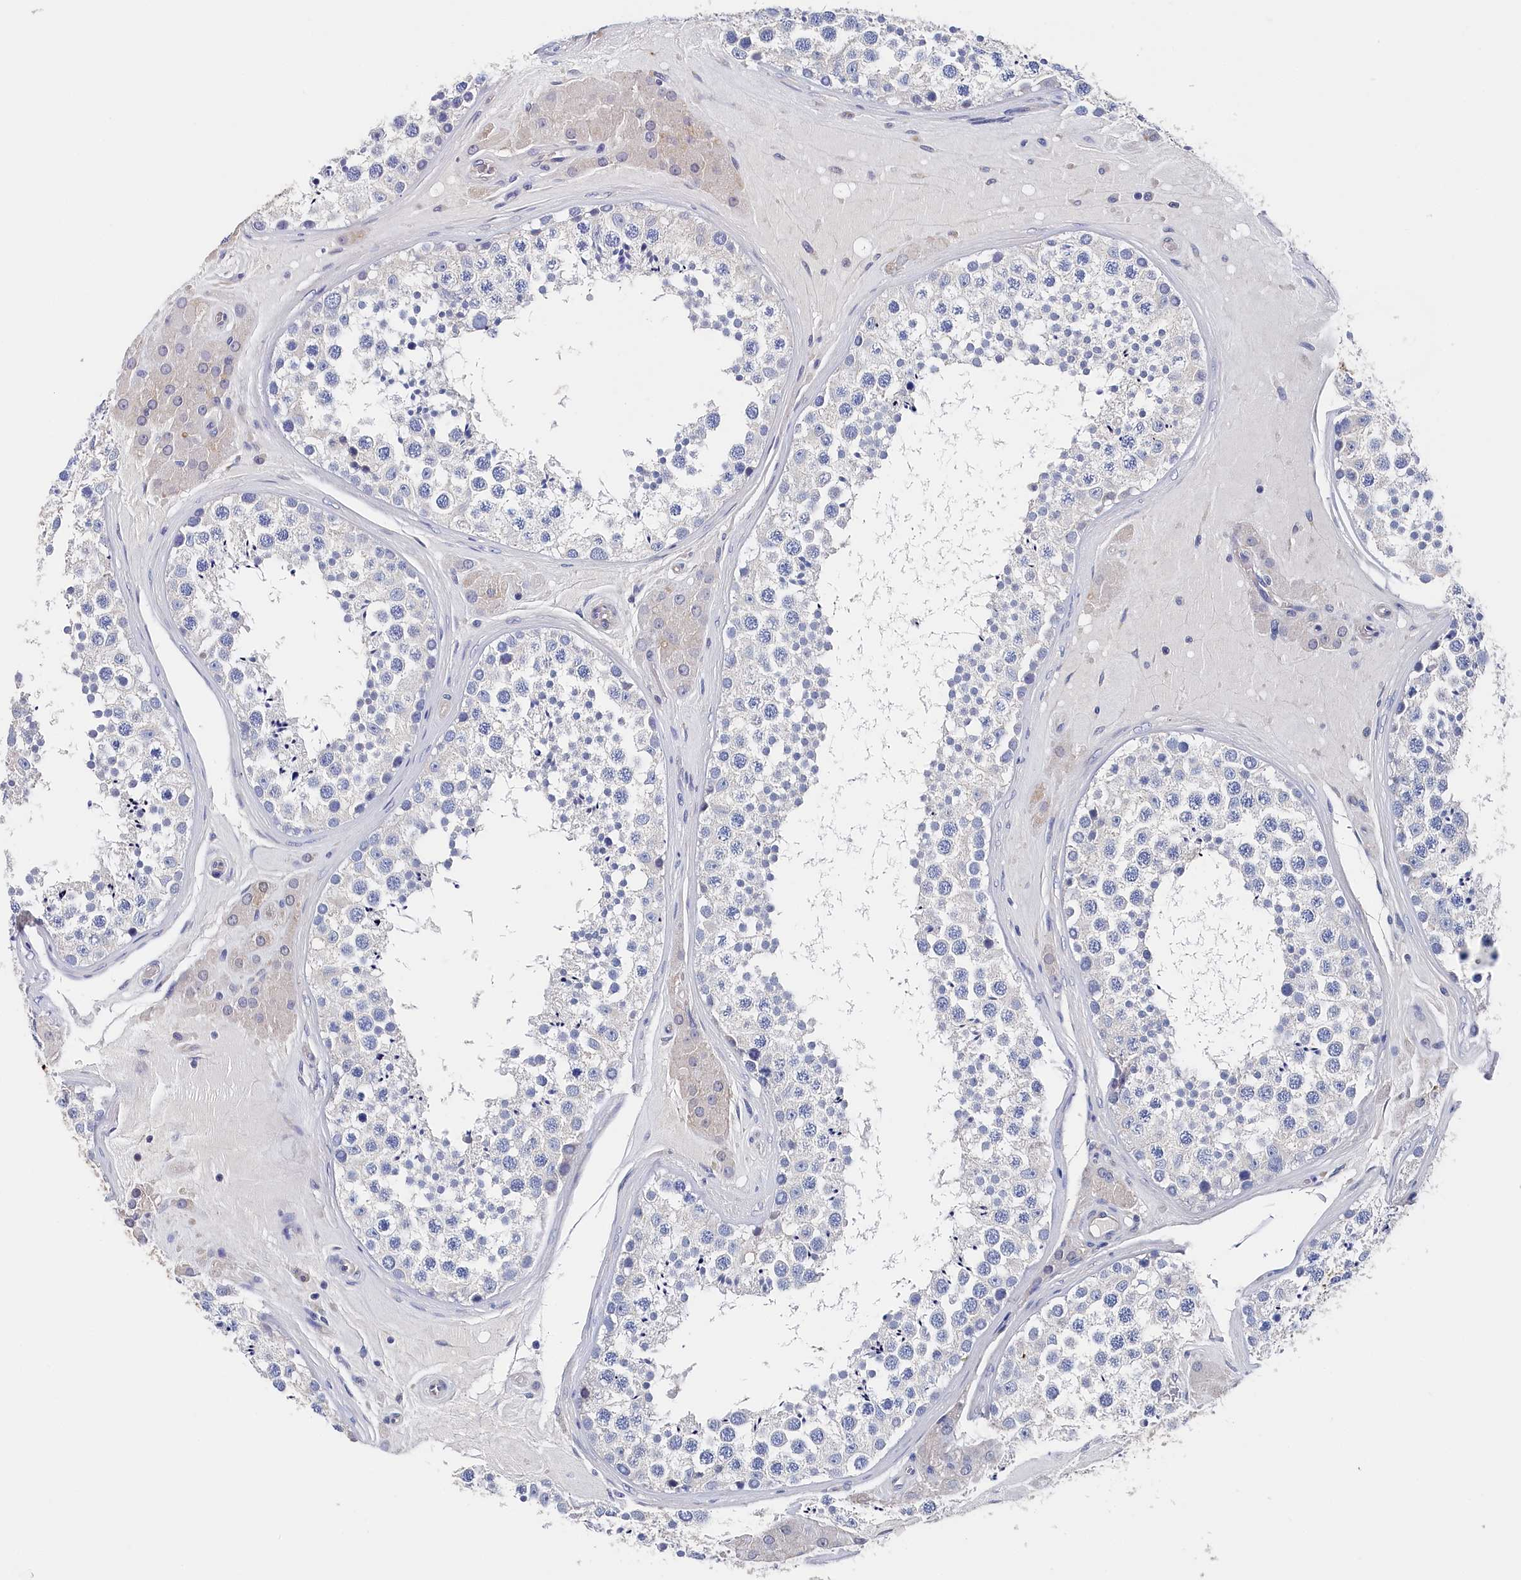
{"staining": {"intensity": "negative", "quantity": "none", "location": "none"}, "tissue": "testis", "cell_type": "Cells in seminiferous ducts", "image_type": "normal", "snomed": [{"axis": "morphology", "description": "Normal tissue, NOS"}, {"axis": "topography", "description": "Testis"}], "caption": "DAB immunohistochemical staining of benign human testis shows no significant staining in cells in seminiferous ducts. (Stains: DAB immunohistochemistry (IHC) with hematoxylin counter stain, Microscopy: brightfield microscopy at high magnification).", "gene": "BHMT", "patient": {"sex": "male", "age": 46}}